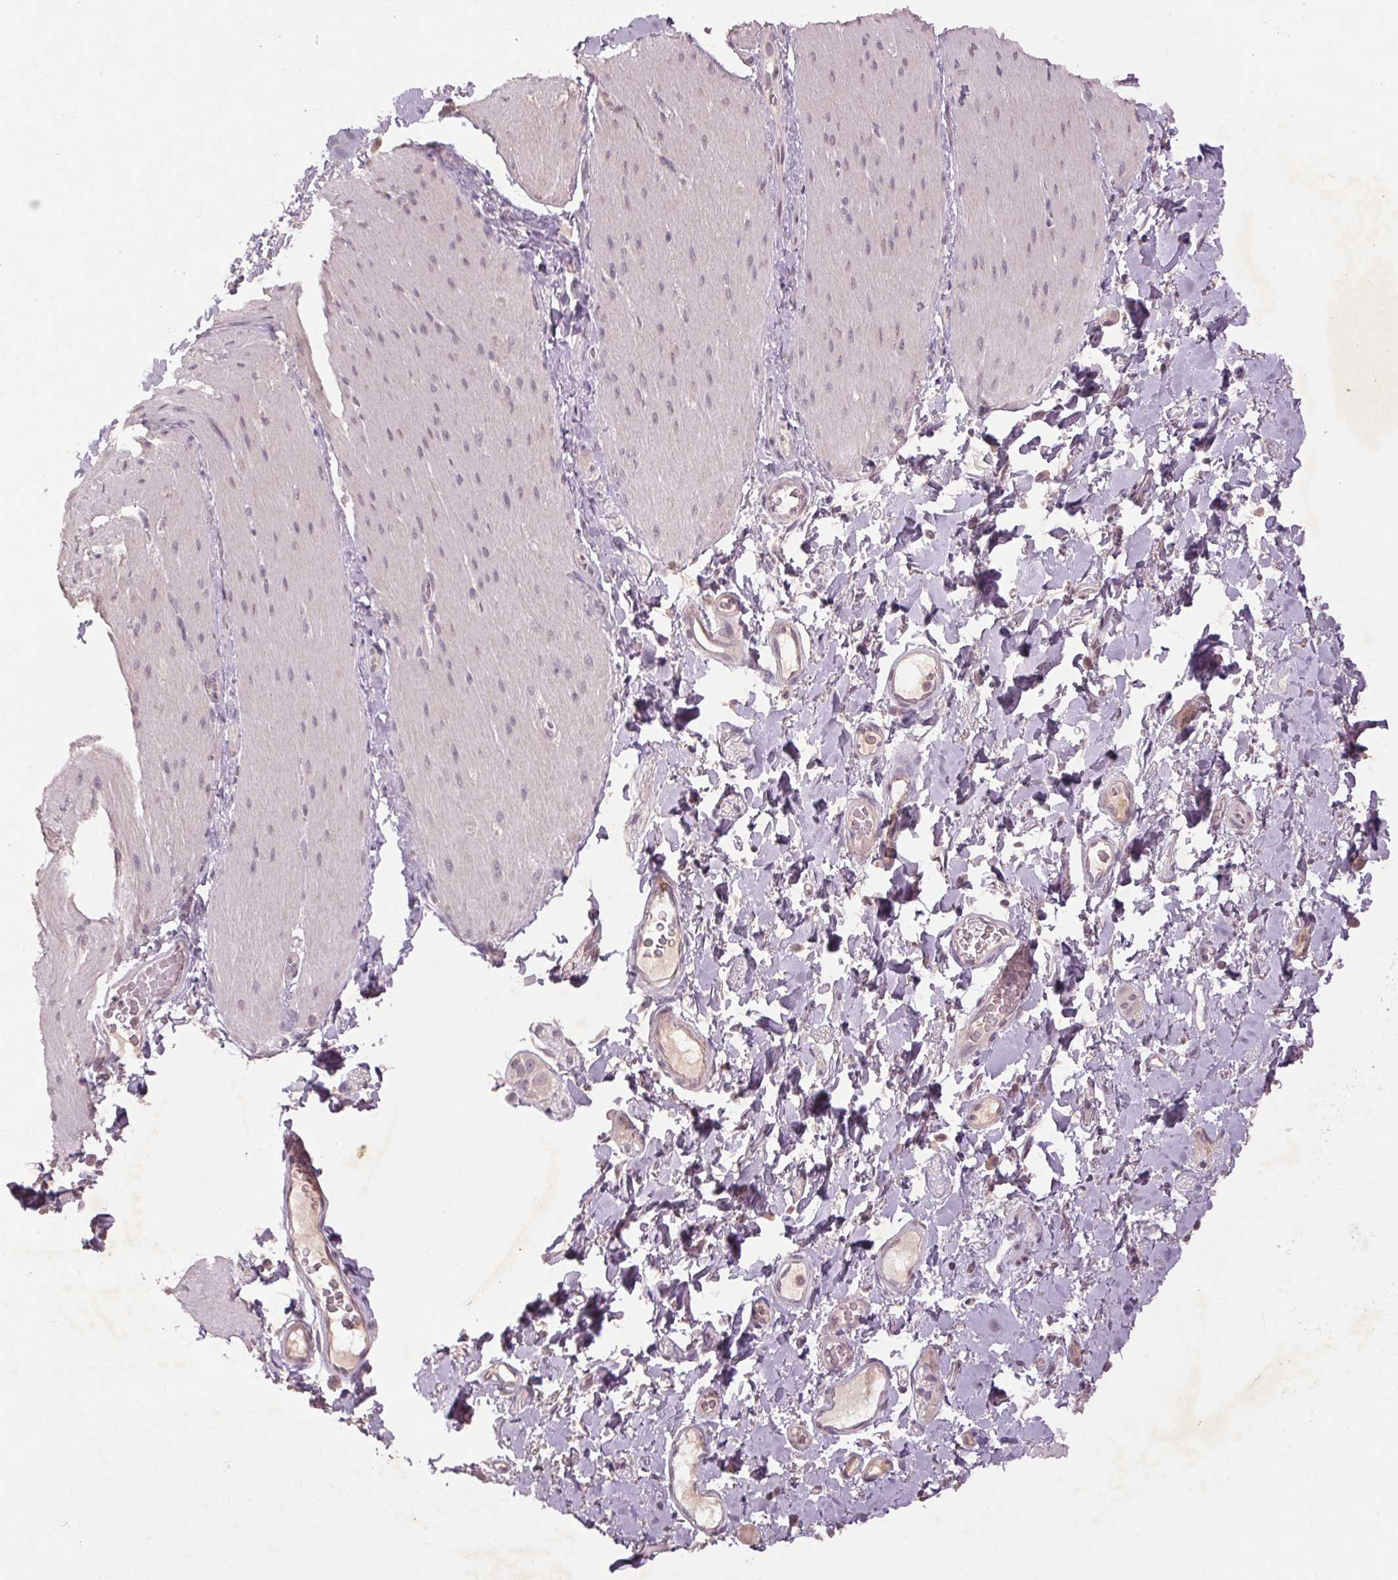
{"staining": {"intensity": "negative", "quantity": "none", "location": "none"}, "tissue": "smooth muscle", "cell_type": "Smooth muscle cells", "image_type": "normal", "snomed": [{"axis": "morphology", "description": "Normal tissue, NOS"}, {"axis": "topography", "description": "Smooth muscle"}, {"axis": "topography", "description": "Colon"}], "caption": "Immunohistochemistry image of benign smooth muscle stained for a protein (brown), which reveals no positivity in smooth muscle cells.", "gene": "ENSG00000255641", "patient": {"sex": "male", "age": 73}}